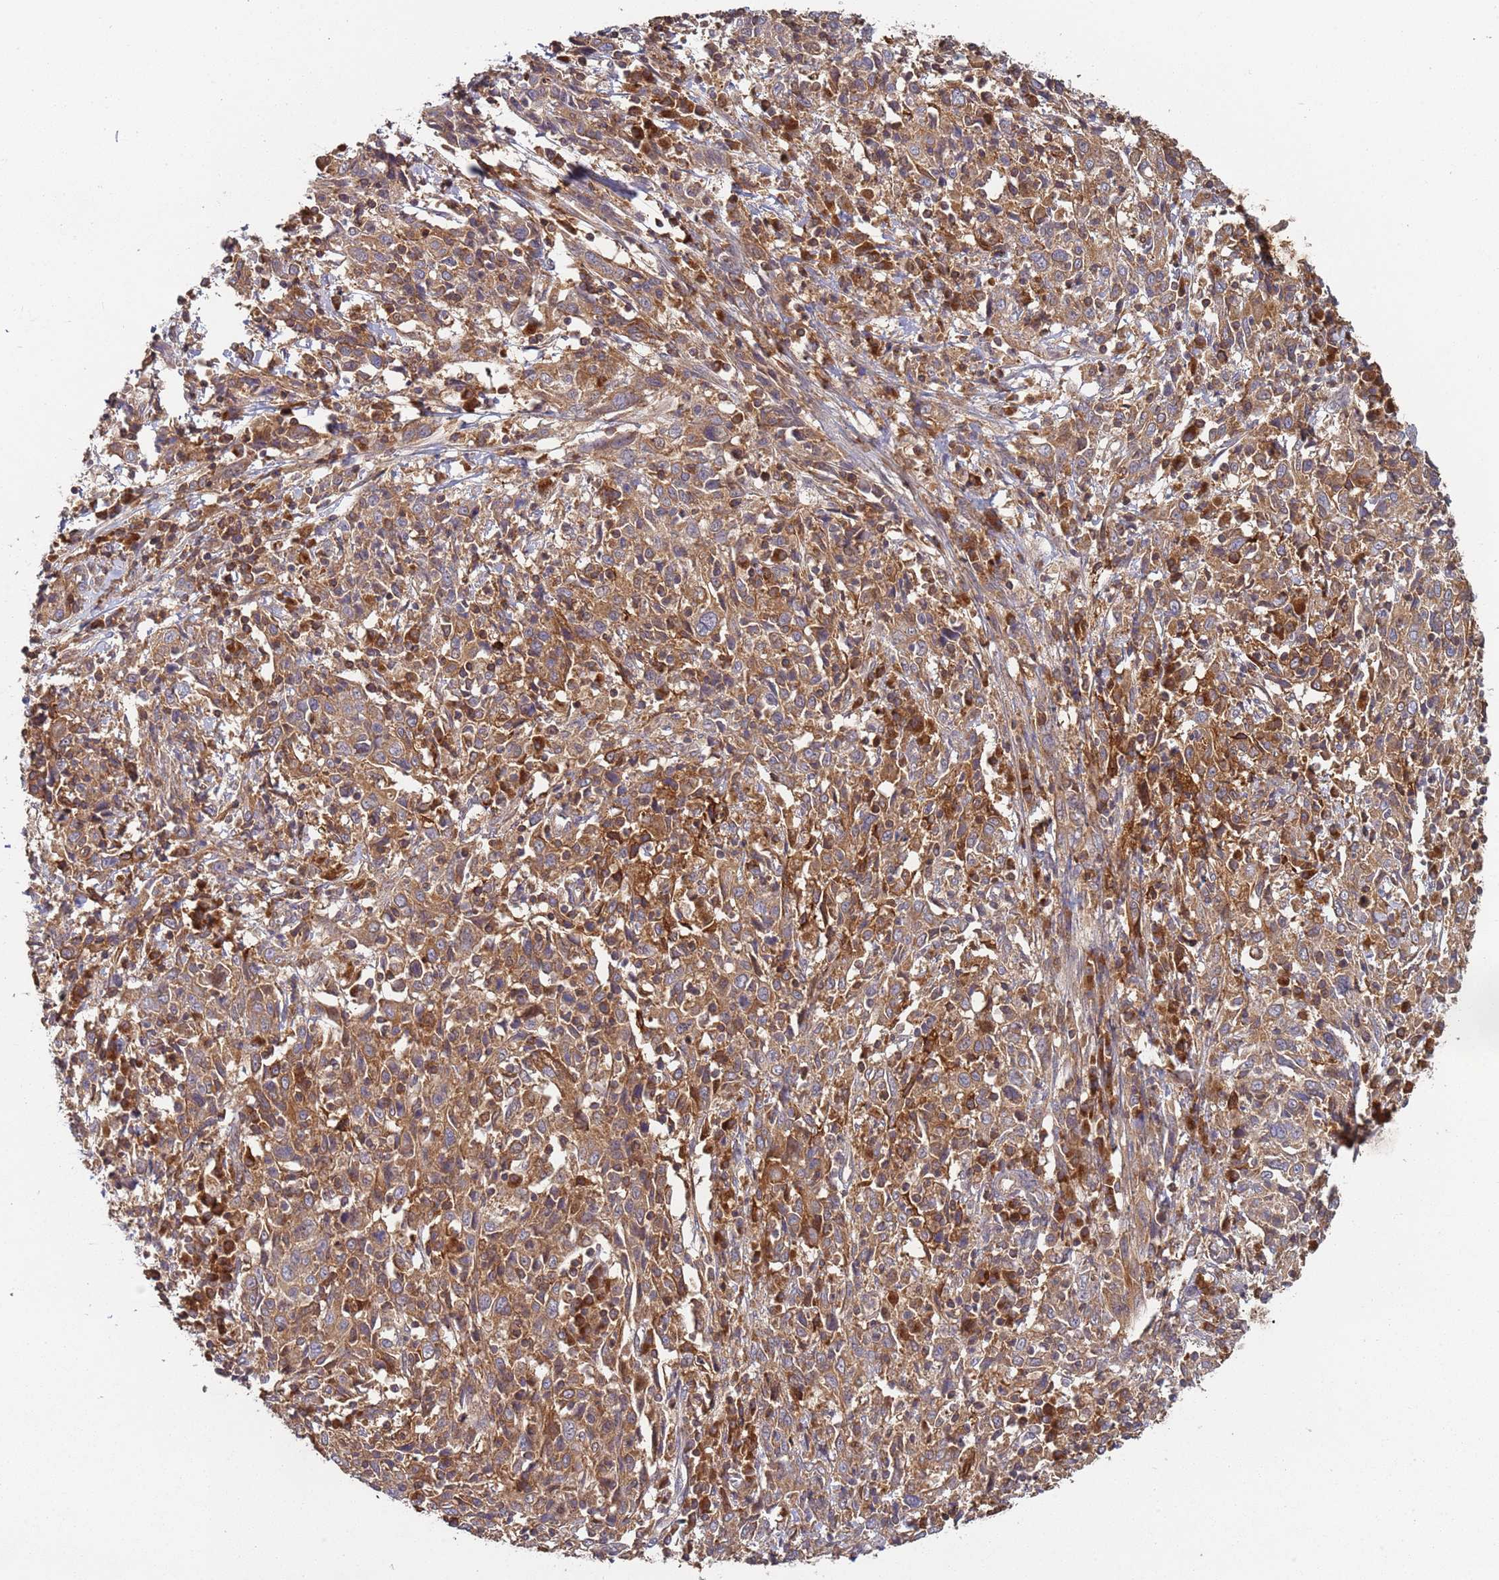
{"staining": {"intensity": "moderate", "quantity": ">75%", "location": "cytoplasmic/membranous"}, "tissue": "cervical cancer", "cell_type": "Tumor cells", "image_type": "cancer", "snomed": [{"axis": "morphology", "description": "Squamous cell carcinoma, NOS"}, {"axis": "topography", "description": "Cervix"}], "caption": "The micrograph demonstrates immunohistochemical staining of cervical cancer. There is moderate cytoplasmic/membranous positivity is identified in approximately >75% of tumor cells.", "gene": "OR5A2", "patient": {"sex": "female", "age": 46}}